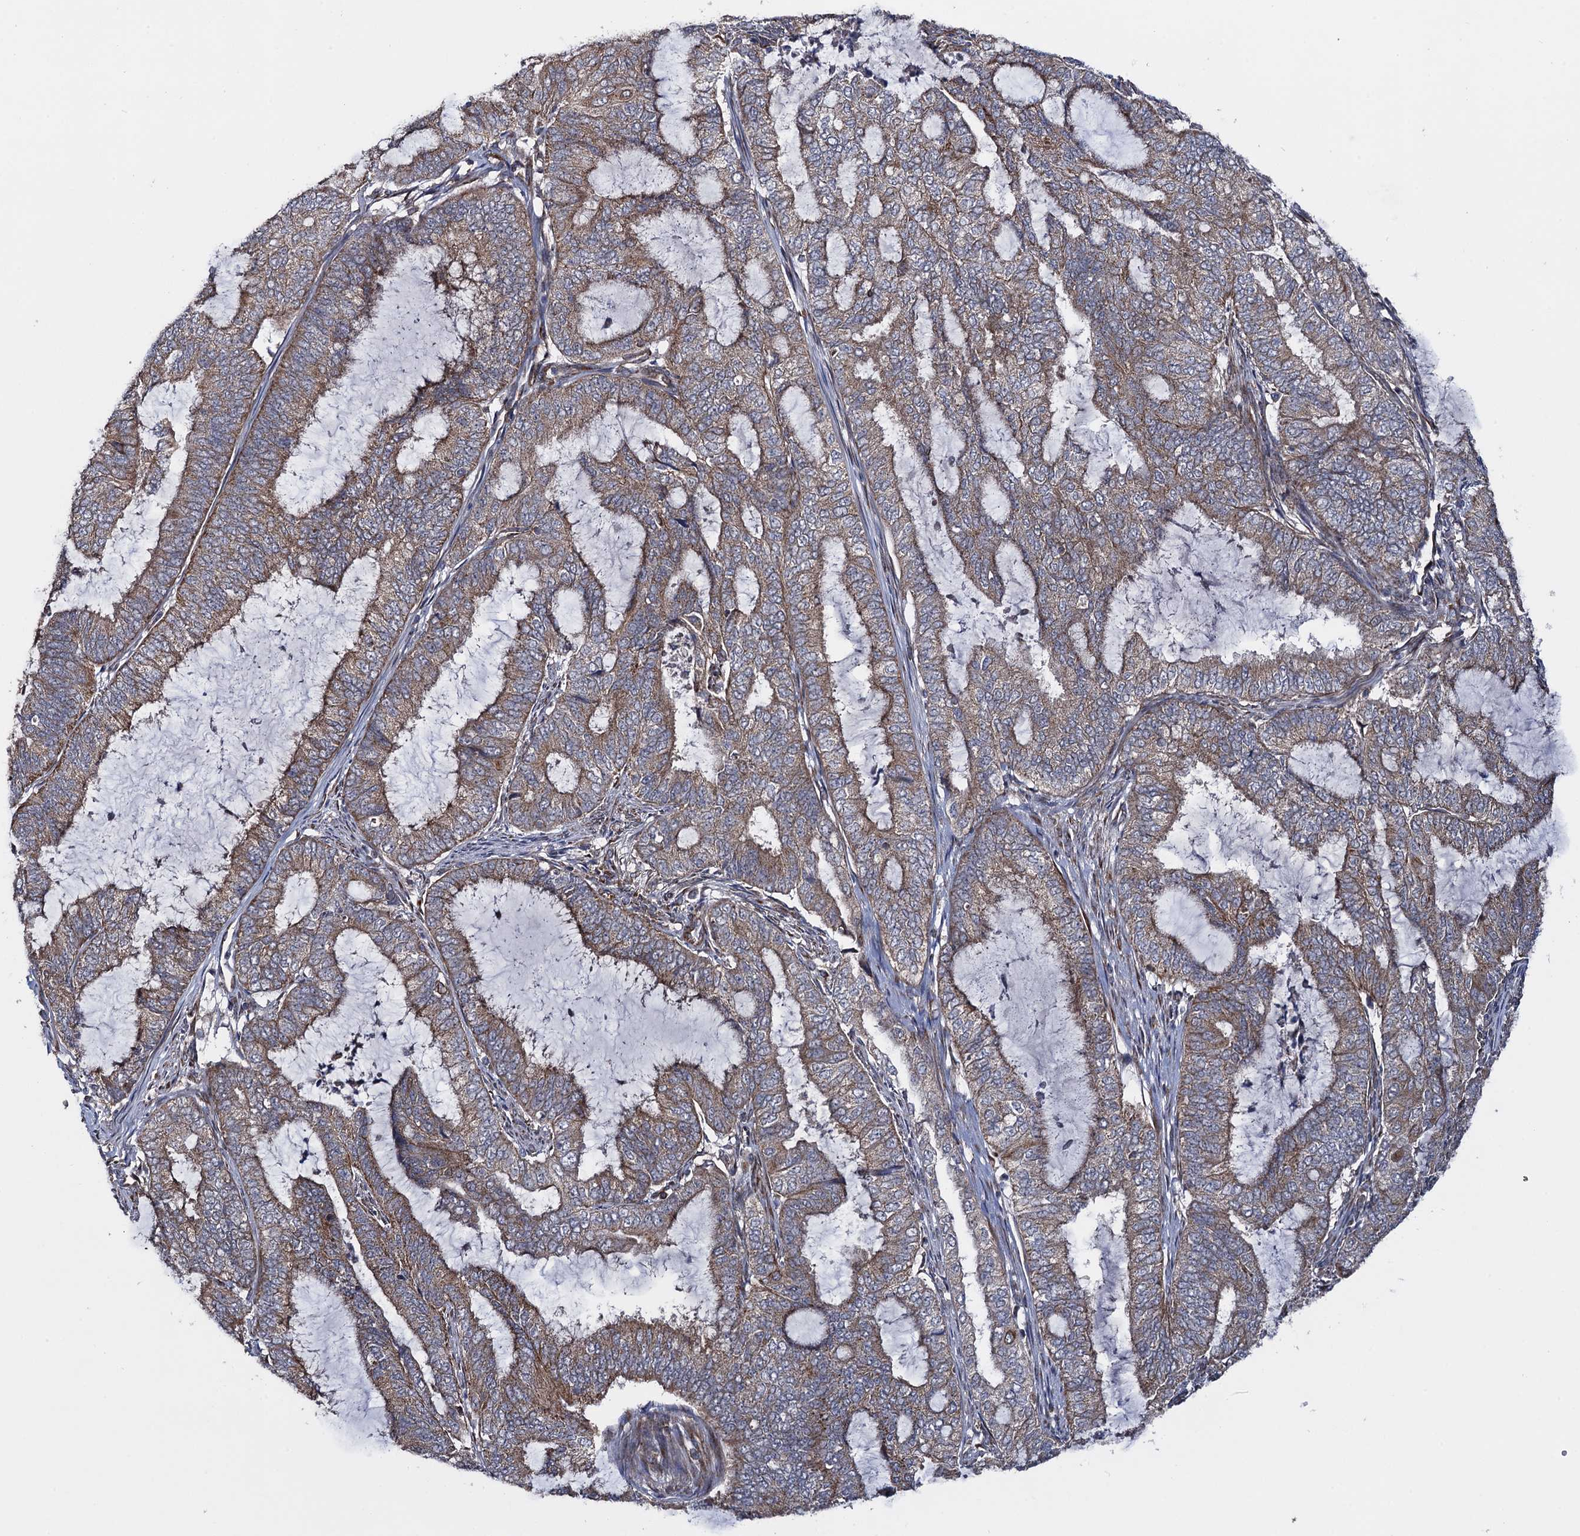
{"staining": {"intensity": "weak", "quantity": ">75%", "location": "cytoplasmic/membranous"}, "tissue": "endometrial cancer", "cell_type": "Tumor cells", "image_type": "cancer", "snomed": [{"axis": "morphology", "description": "Adenocarcinoma, NOS"}, {"axis": "topography", "description": "Endometrium"}], "caption": "Human endometrial cancer (adenocarcinoma) stained for a protein (brown) demonstrates weak cytoplasmic/membranous positive expression in approximately >75% of tumor cells.", "gene": "HAUS1", "patient": {"sex": "female", "age": 51}}